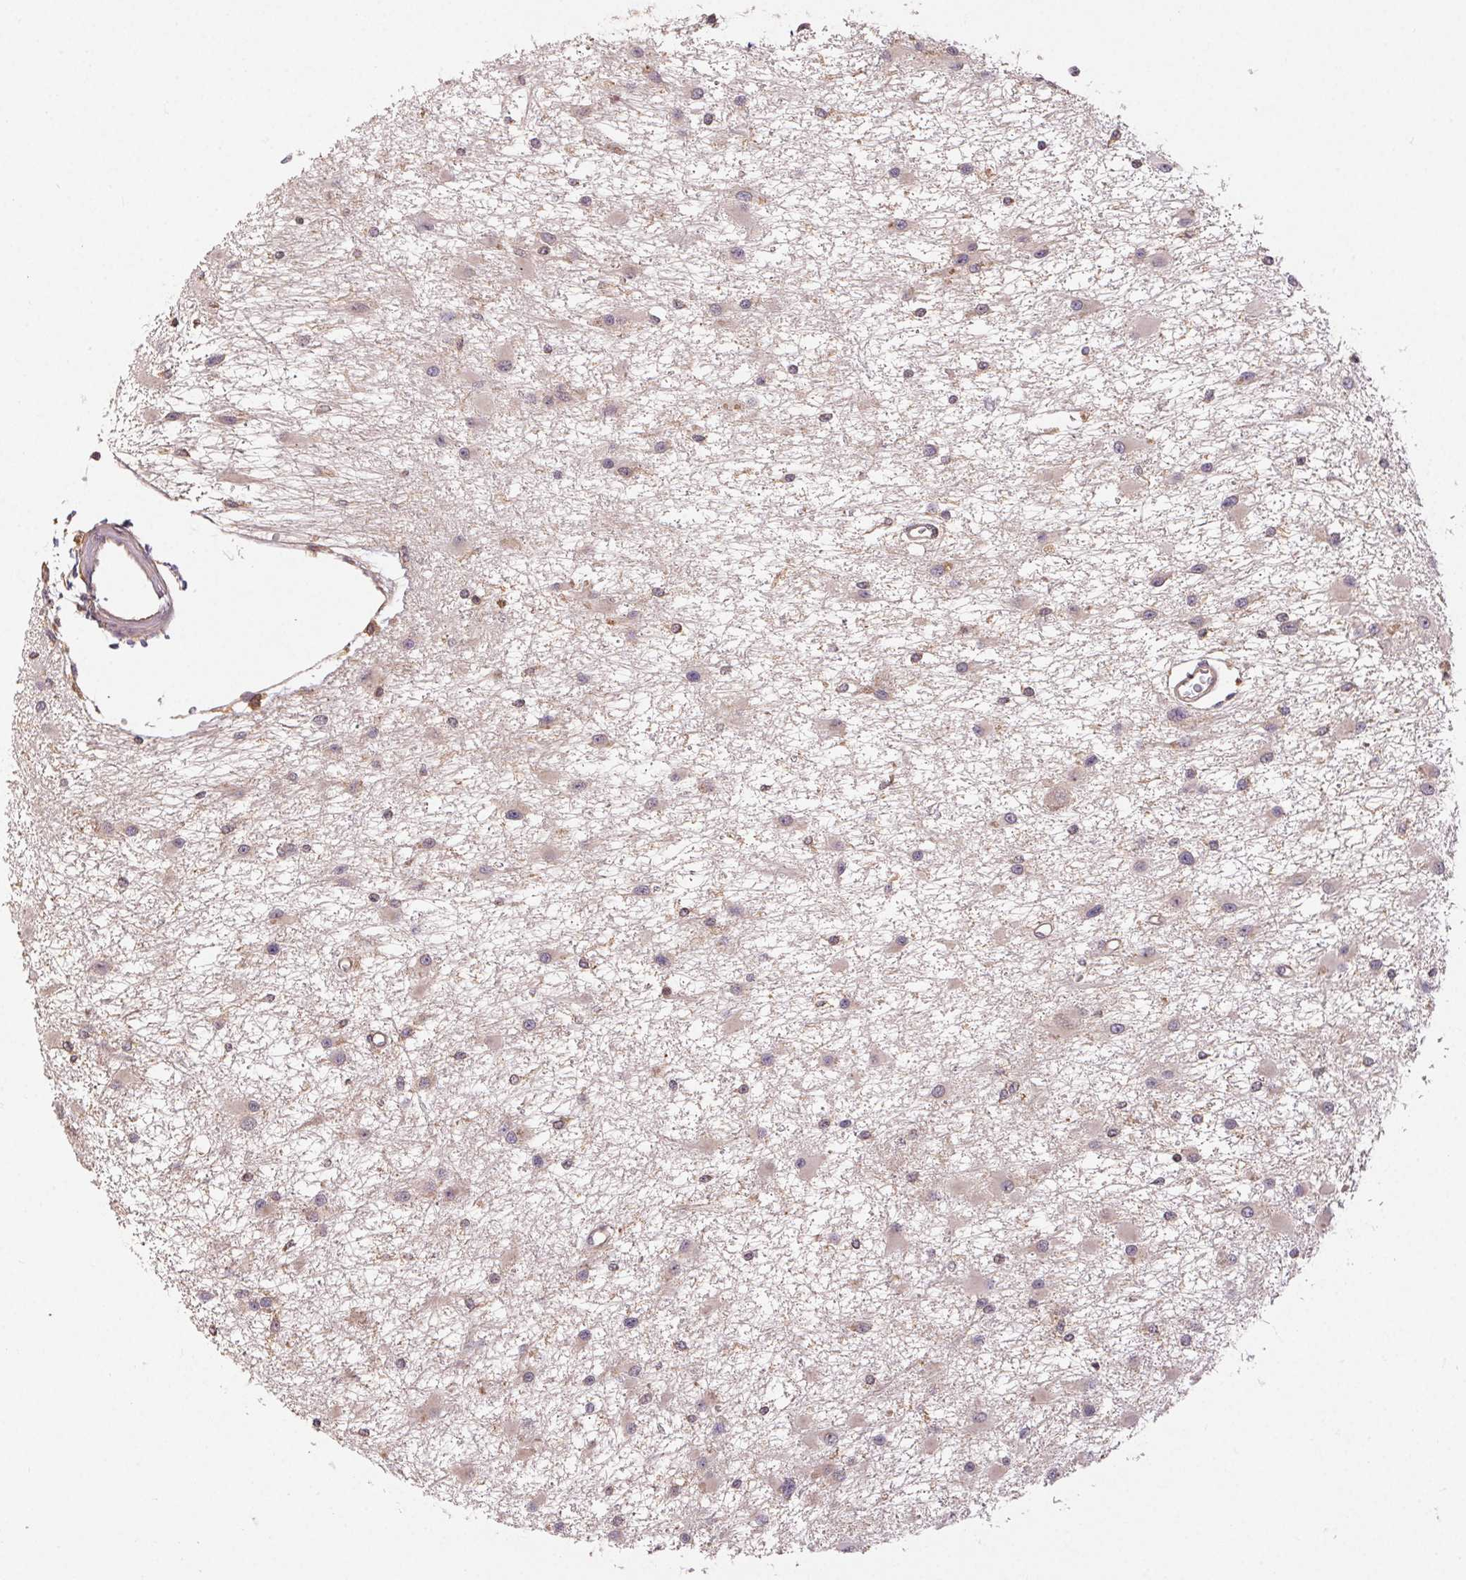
{"staining": {"intensity": "weak", "quantity": "<25%", "location": "cytoplasmic/membranous"}, "tissue": "glioma", "cell_type": "Tumor cells", "image_type": "cancer", "snomed": [{"axis": "morphology", "description": "Glioma, malignant, High grade"}, {"axis": "topography", "description": "Brain"}], "caption": "Immunohistochemical staining of glioma displays no significant expression in tumor cells. The staining was performed using DAB to visualize the protein expression in brown, while the nuclei were stained in blue with hematoxylin (Magnification: 20x).", "gene": "MAPKAPK2", "patient": {"sex": "male", "age": 54}}